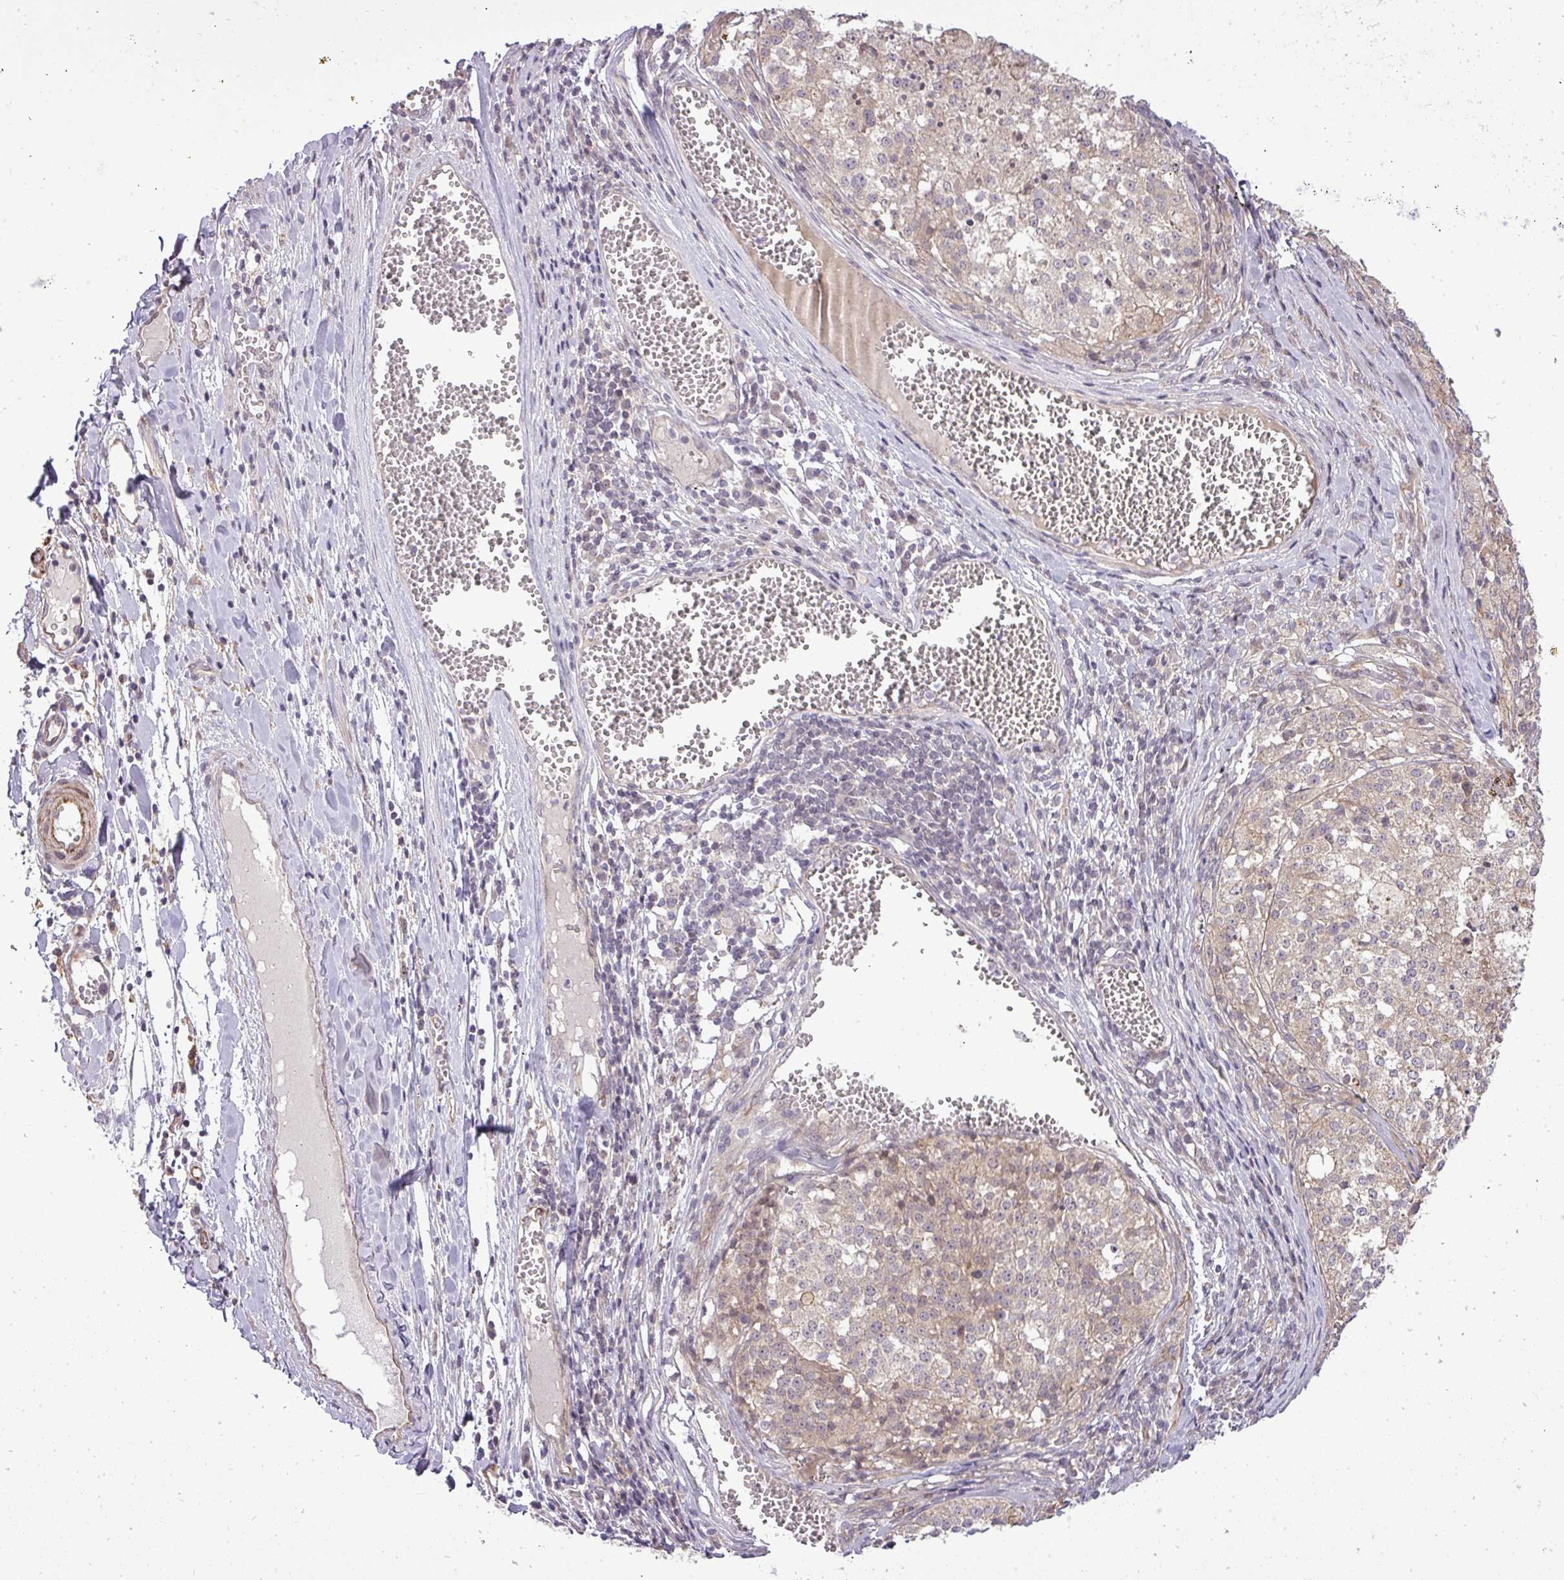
{"staining": {"intensity": "negative", "quantity": "none", "location": "none"}, "tissue": "melanoma", "cell_type": "Tumor cells", "image_type": "cancer", "snomed": [{"axis": "morphology", "description": "Malignant melanoma, NOS"}, {"axis": "topography", "description": "Skin"}], "caption": "Photomicrograph shows no protein staining in tumor cells of melanoma tissue.", "gene": "PDRG1", "patient": {"sex": "female", "age": 64}}